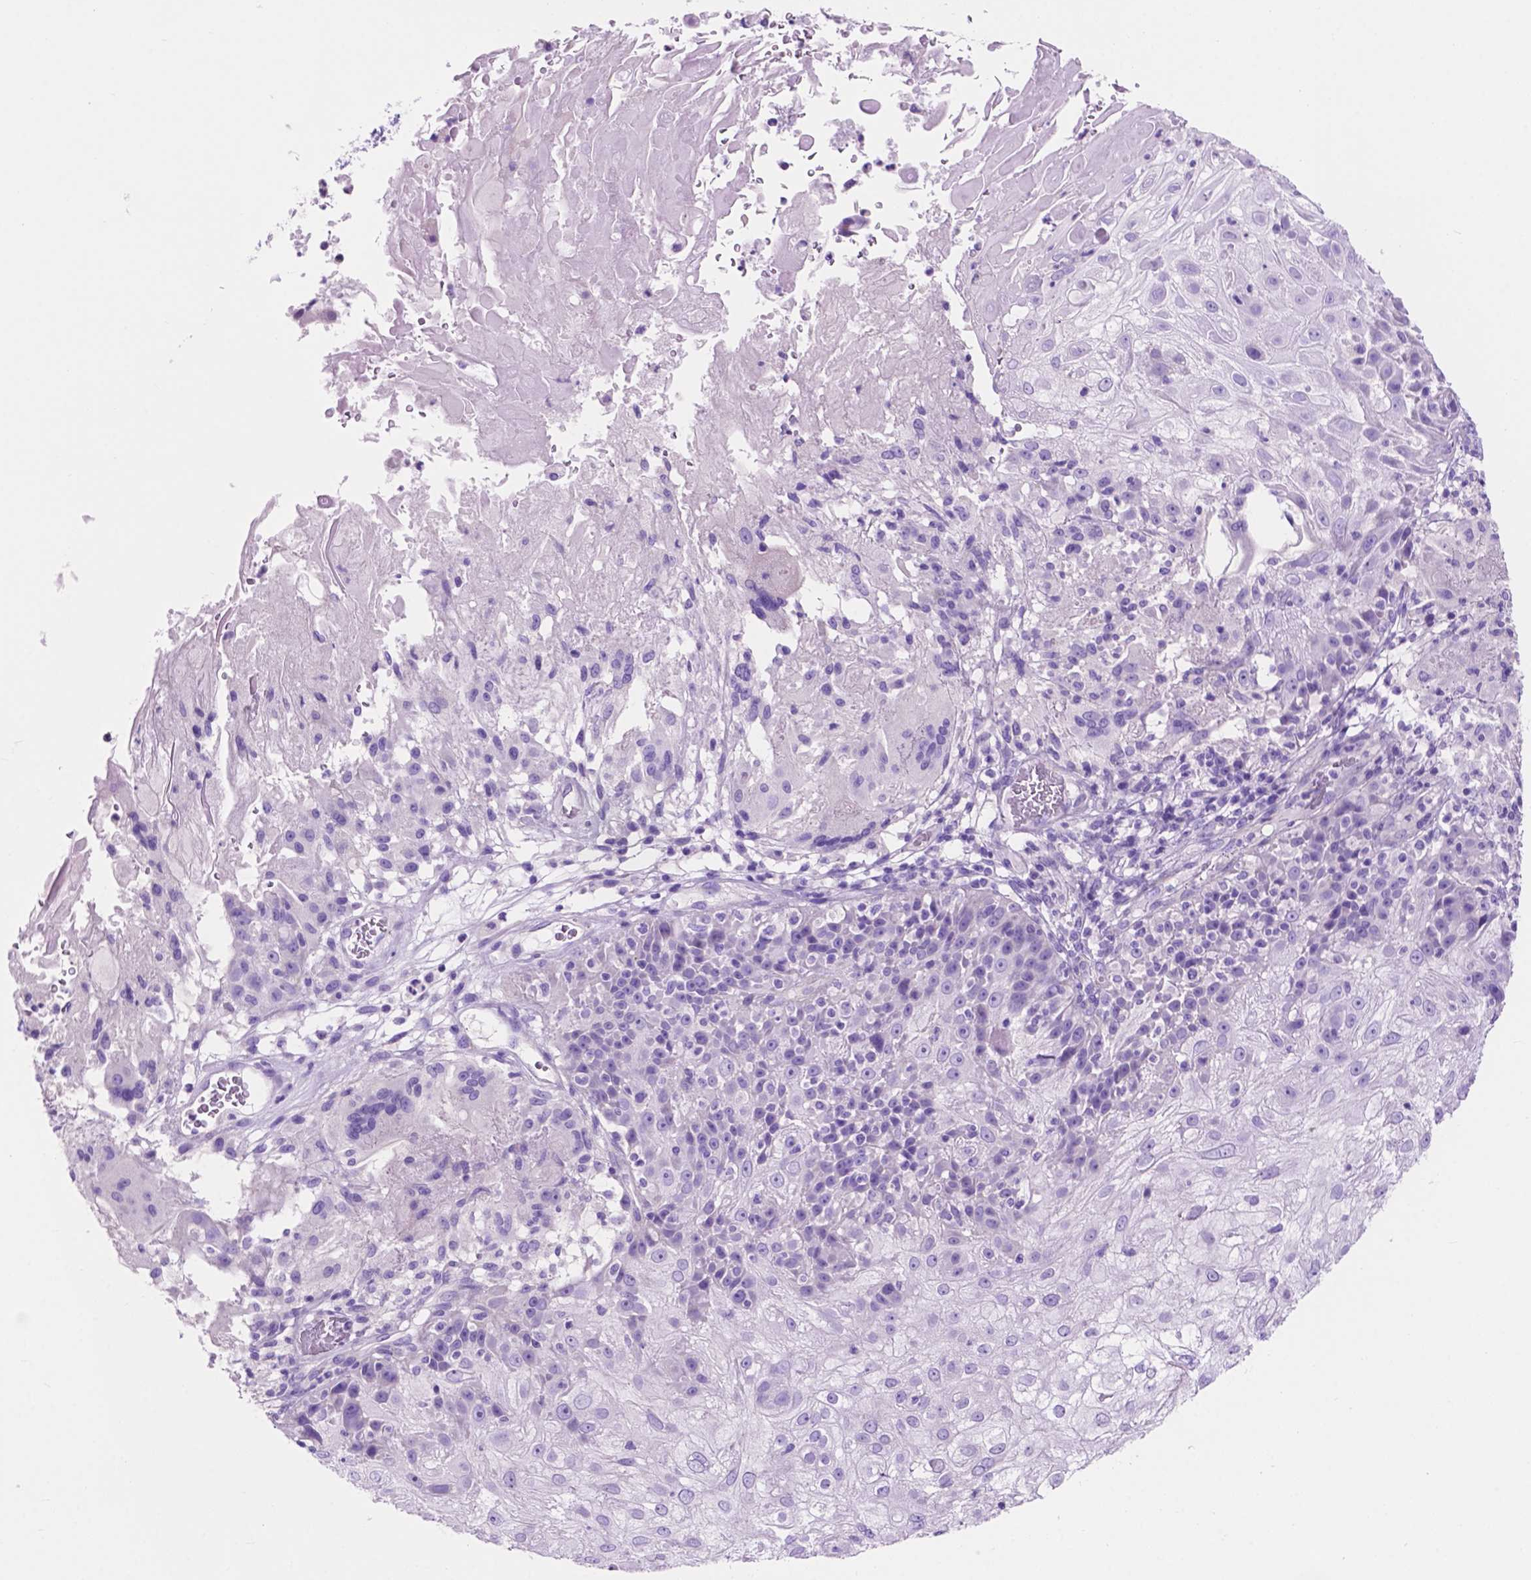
{"staining": {"intensity": "negative", "quantity": "none", "location": "none"}, "tissue": "skin cancer", "cell_type": "Tumor cells", "image_type": "cancer", "snomed": [{"axis": "morphology", "description": "Normal tissue, NOS"}, {"axis": "morphology", "description": "Squamous cell carcinoma, NOS"}, {"axis": "topography", "description": "Skin"}], "caption": "The IHC histopathology image has no significant expression in tumor cells of skin squamous cell carcinoma tissue.", "gene": "IGFN1", "patient": {"sex": "female", "age": 83}}